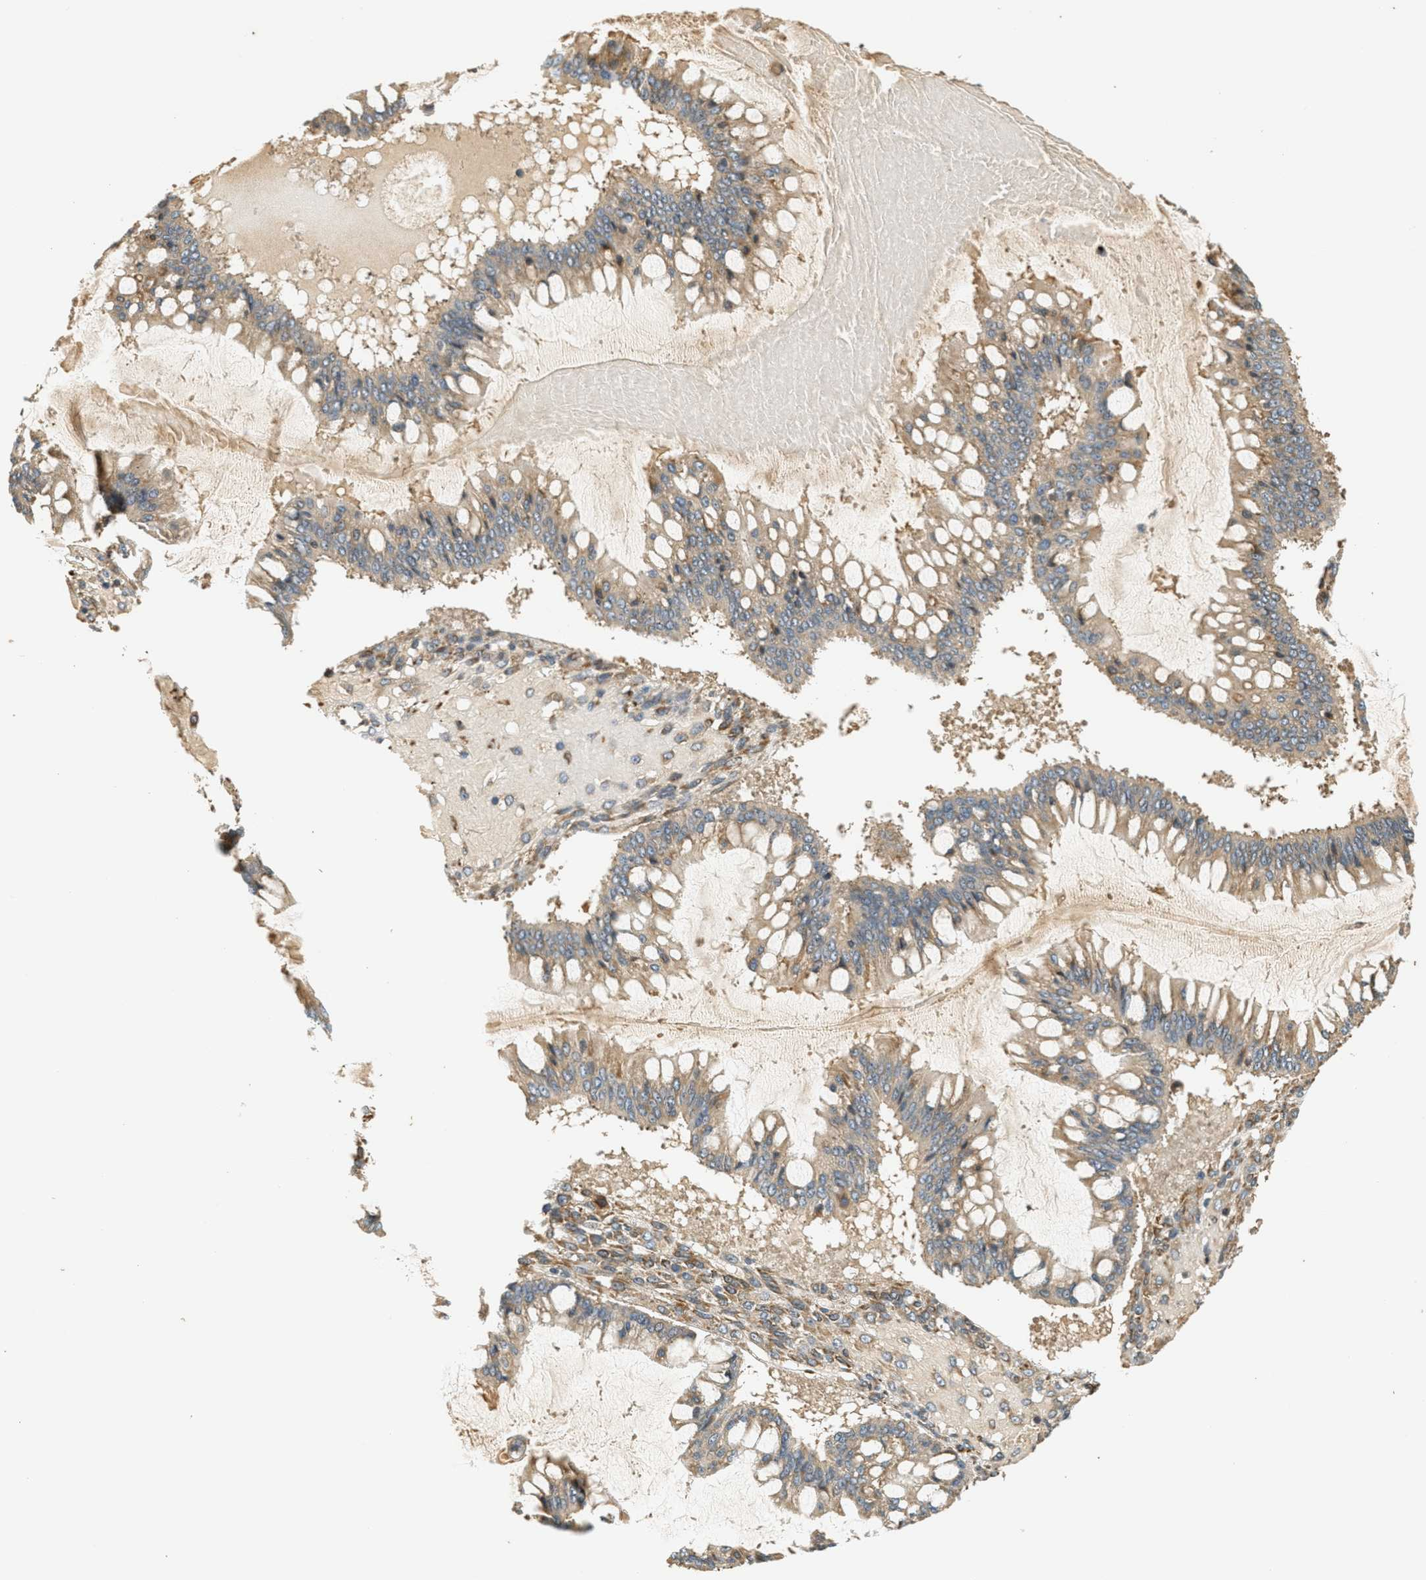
{"staining": {"intensity": "weak", "quantity": ">75%", "location": "cytoplasmic/membranous"}, "tissue": "ovarian cancer", "cell_type": "Tumor cells", "image_type": "cancer", "snomed": [{"axis": "morphology", "description": "Cystadenocarcinoma, mucinous, NOS"}, {"axis": "topography", "description": "Ovary"}], "caption": "The immunohistochemical stain highlights weak cytoplasmic/membranous expression in tumor cells of ovarian mucinous cystadenocarcinoma tissue. The staining was performed using DAB (3,3'-diaminobenzidine) to visualize the protein expression in brown, while the nuclei were stained in blue with hematoxylin (Magnification: 20x).", "gene": "PDK1", "patient": {"sex": "female", "age": 73}}